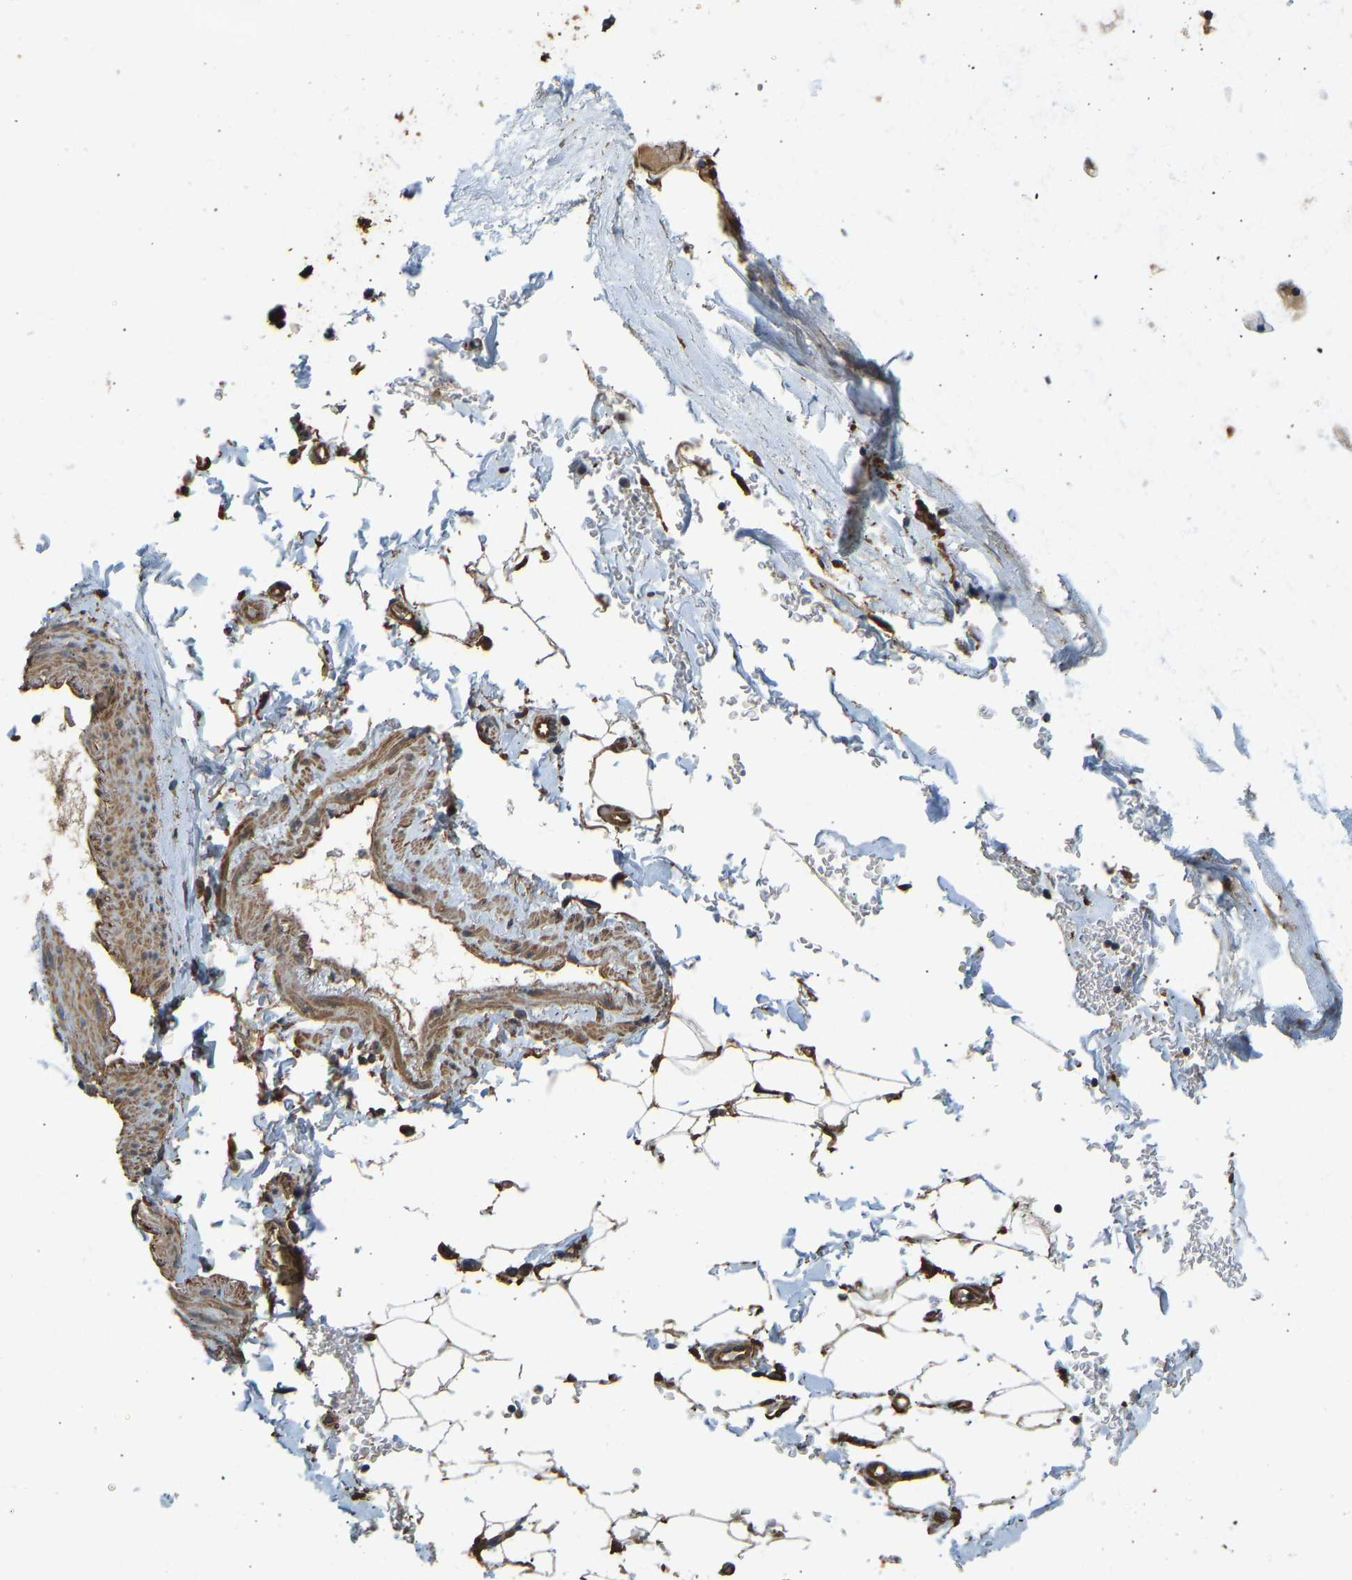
{"staining": {"intensity": "moderate", "quantity": ">75%", "location": "cytoplasmic/membranous"}, "tissue": "adipose tissue", "cell_type": "Adipocytes", "image_type": "normal", "snomed": [{"axis": "morphology", "description": "Normal tissue, NOS"}, {"axis": "topography", "description": "Cartilage tissue"}, {"axis": "topography", "description": "Bronchus"}], "caption": "Protein expression analysis of benign human adipose tissue reveals moderate cytoplasmic/membranous expression in approximately >75% of adipocytes. (DAB IHC with brightfield microscopy, high magnification).", "gene": "OS9", "patient": {"sex": "female", "age": 73}}